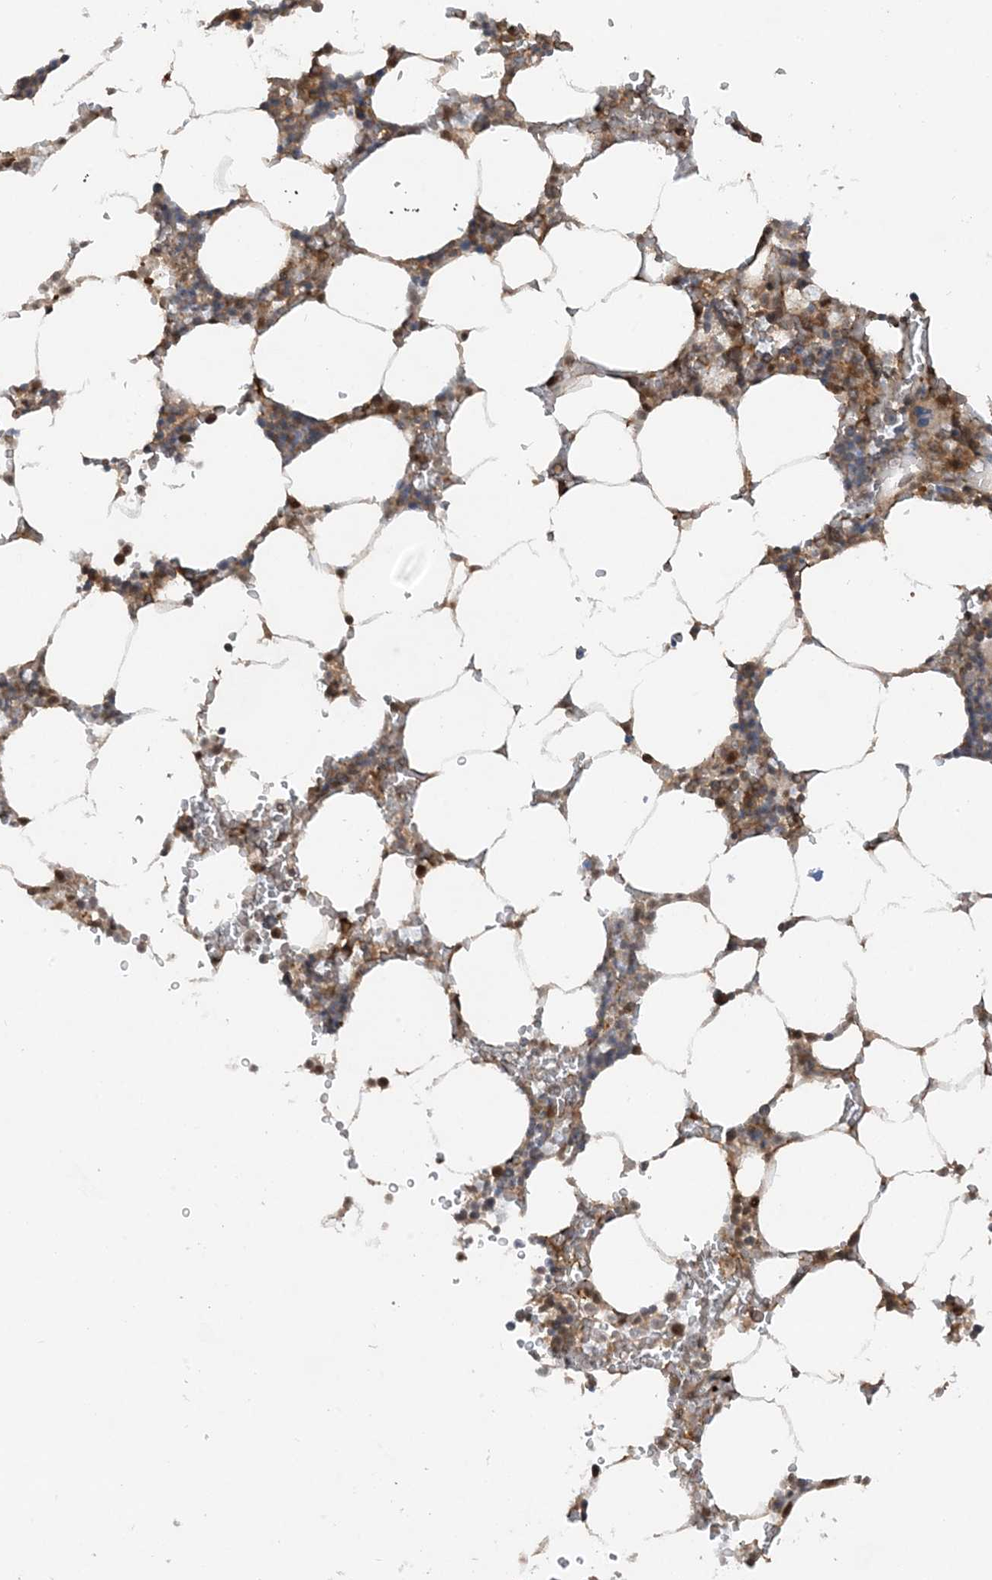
{"staining": {"intensity": "moderate", "quantity": "<25%", "location": "cytoplasmic/membranous"}, "tissue": "bone marrow", "cell_type": "Hematopoietic cells", "image_type": "normal", "snomed": [{"axis": "morphology", "description": "Normal tissue, NOS"}, {"axis": "topography", "description": "Bone marrow"}], "caption": "Hematopoietic cells demonstrate low levels of moderate cytoplasmic/membranous staining in about <25% of cells in unremarkable bone marrow.", "gene": "STAM2", "patient": {"sex": "male", "age": 70}}